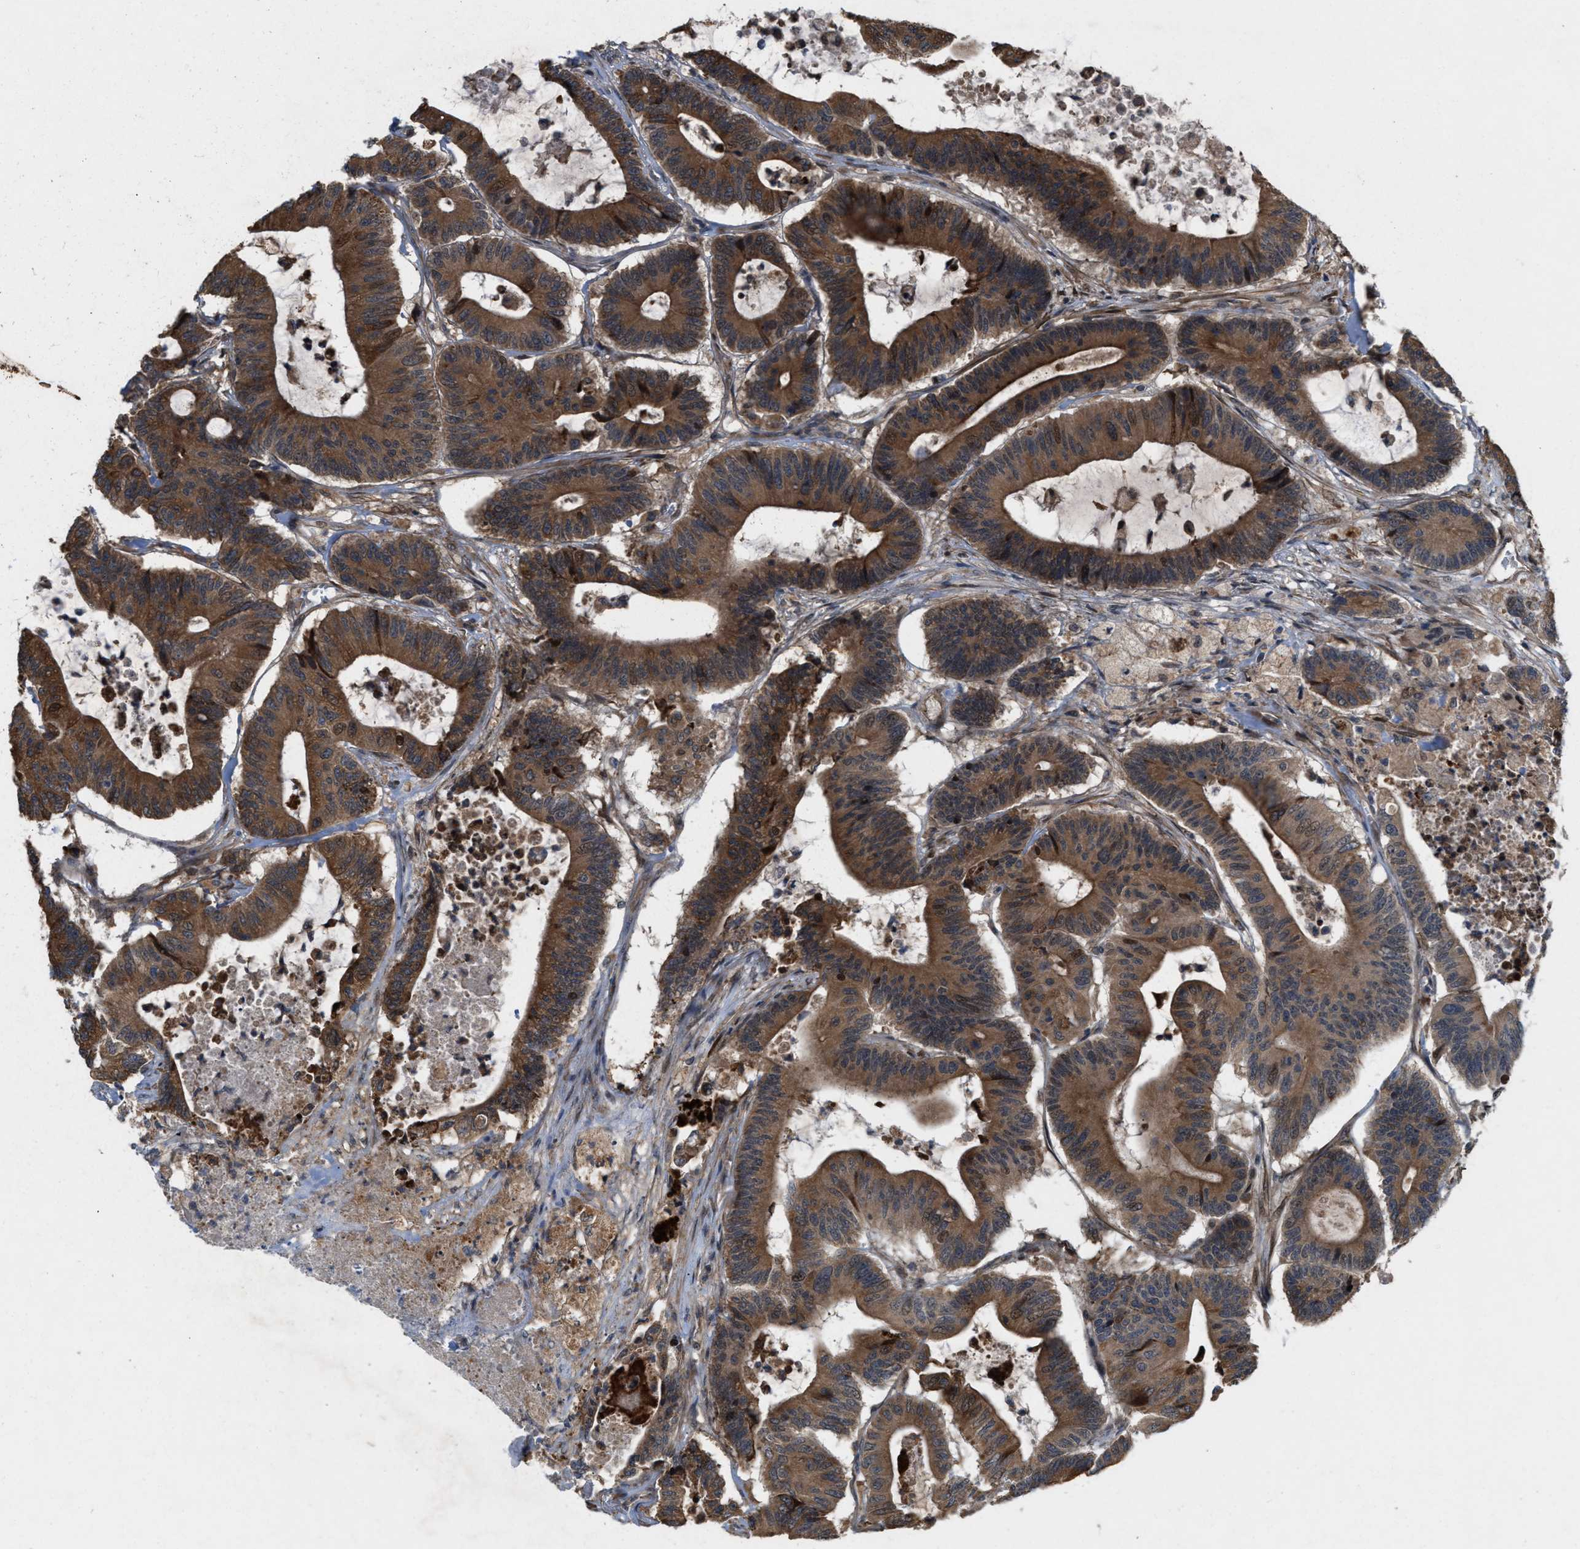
{"staining": {"intensity": "strong", "quantity": ">75%", "location": "cytoplasmic/membranous"}, "tissue": "colorectal cancer", "cell_type": "Tumor cells", "image_type": "cancer", "snomed": [{"axis": "morphology", "description": "Adenocarcinoma, NOS"}, {"axis": "topography", "description": "Colon"}], "caption": "Colorectal adenocarcinoma tissue shows strong cytoplasmic/membranous expression in about >75% of tumor cells, visualized by immunohistochemistry.", "gene": "MFSD6", "patient": {"sex": "female", "age": 84}}